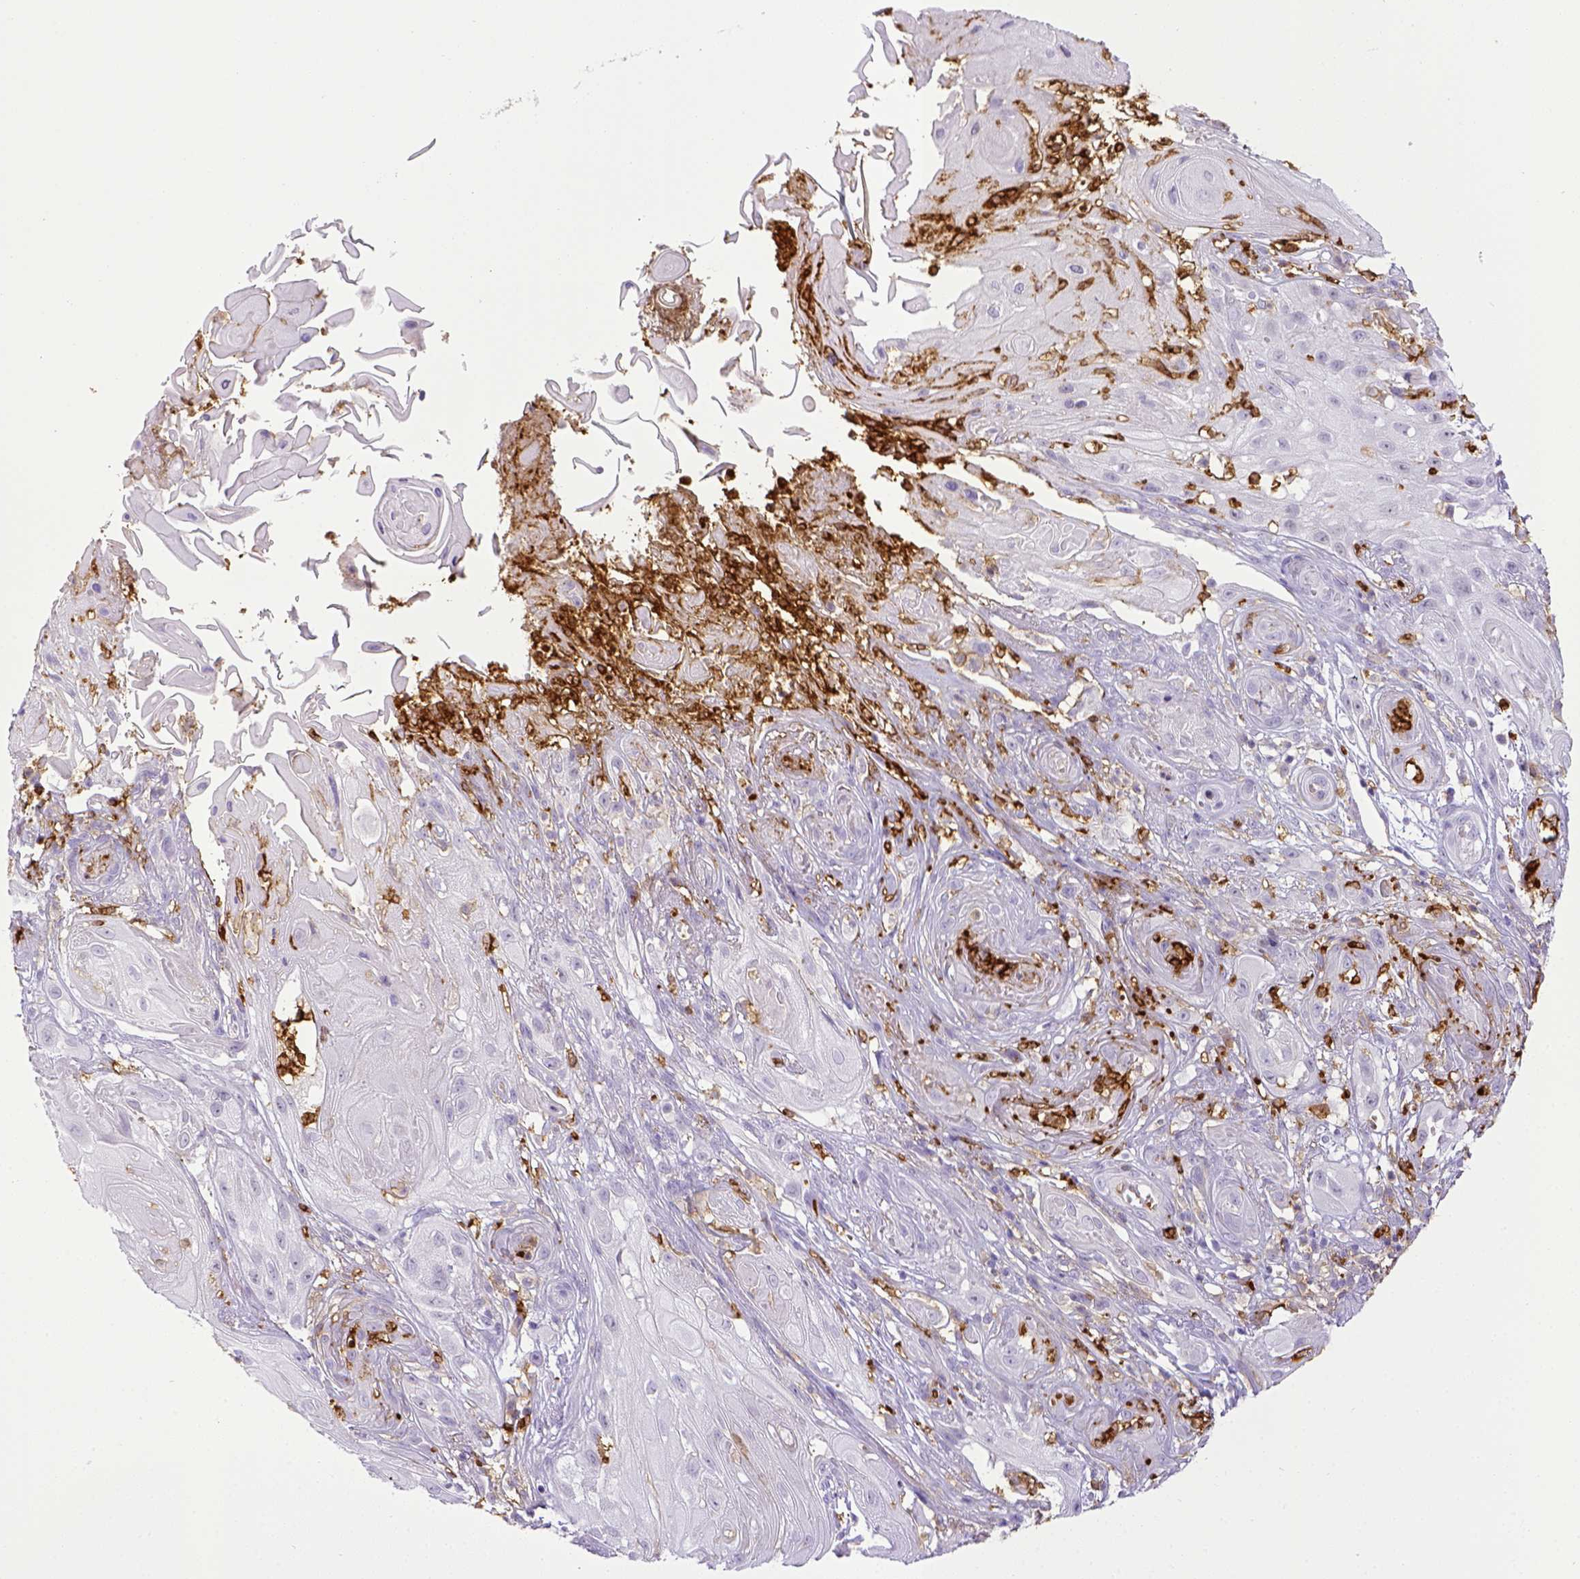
{"staining": {"intensity": "negative", "quantity": "none", "location": "none"}, "tissue": "skin cancer", "cell_type": "Tumor cells", "image_type": "cancer", "snomed": [{"axis": "morphology", "description": "Squamous cell carcinoma, NOS"}, {"axis": "topography", "description": "Skin"}], "caption": "IHC histopathology image of skin squamous cell carcinoma stained for a protein (brown), which reveals no staining in tumor cells.", "gene": "ITGAM", "patient": {"sex": "male", "age": 62}}